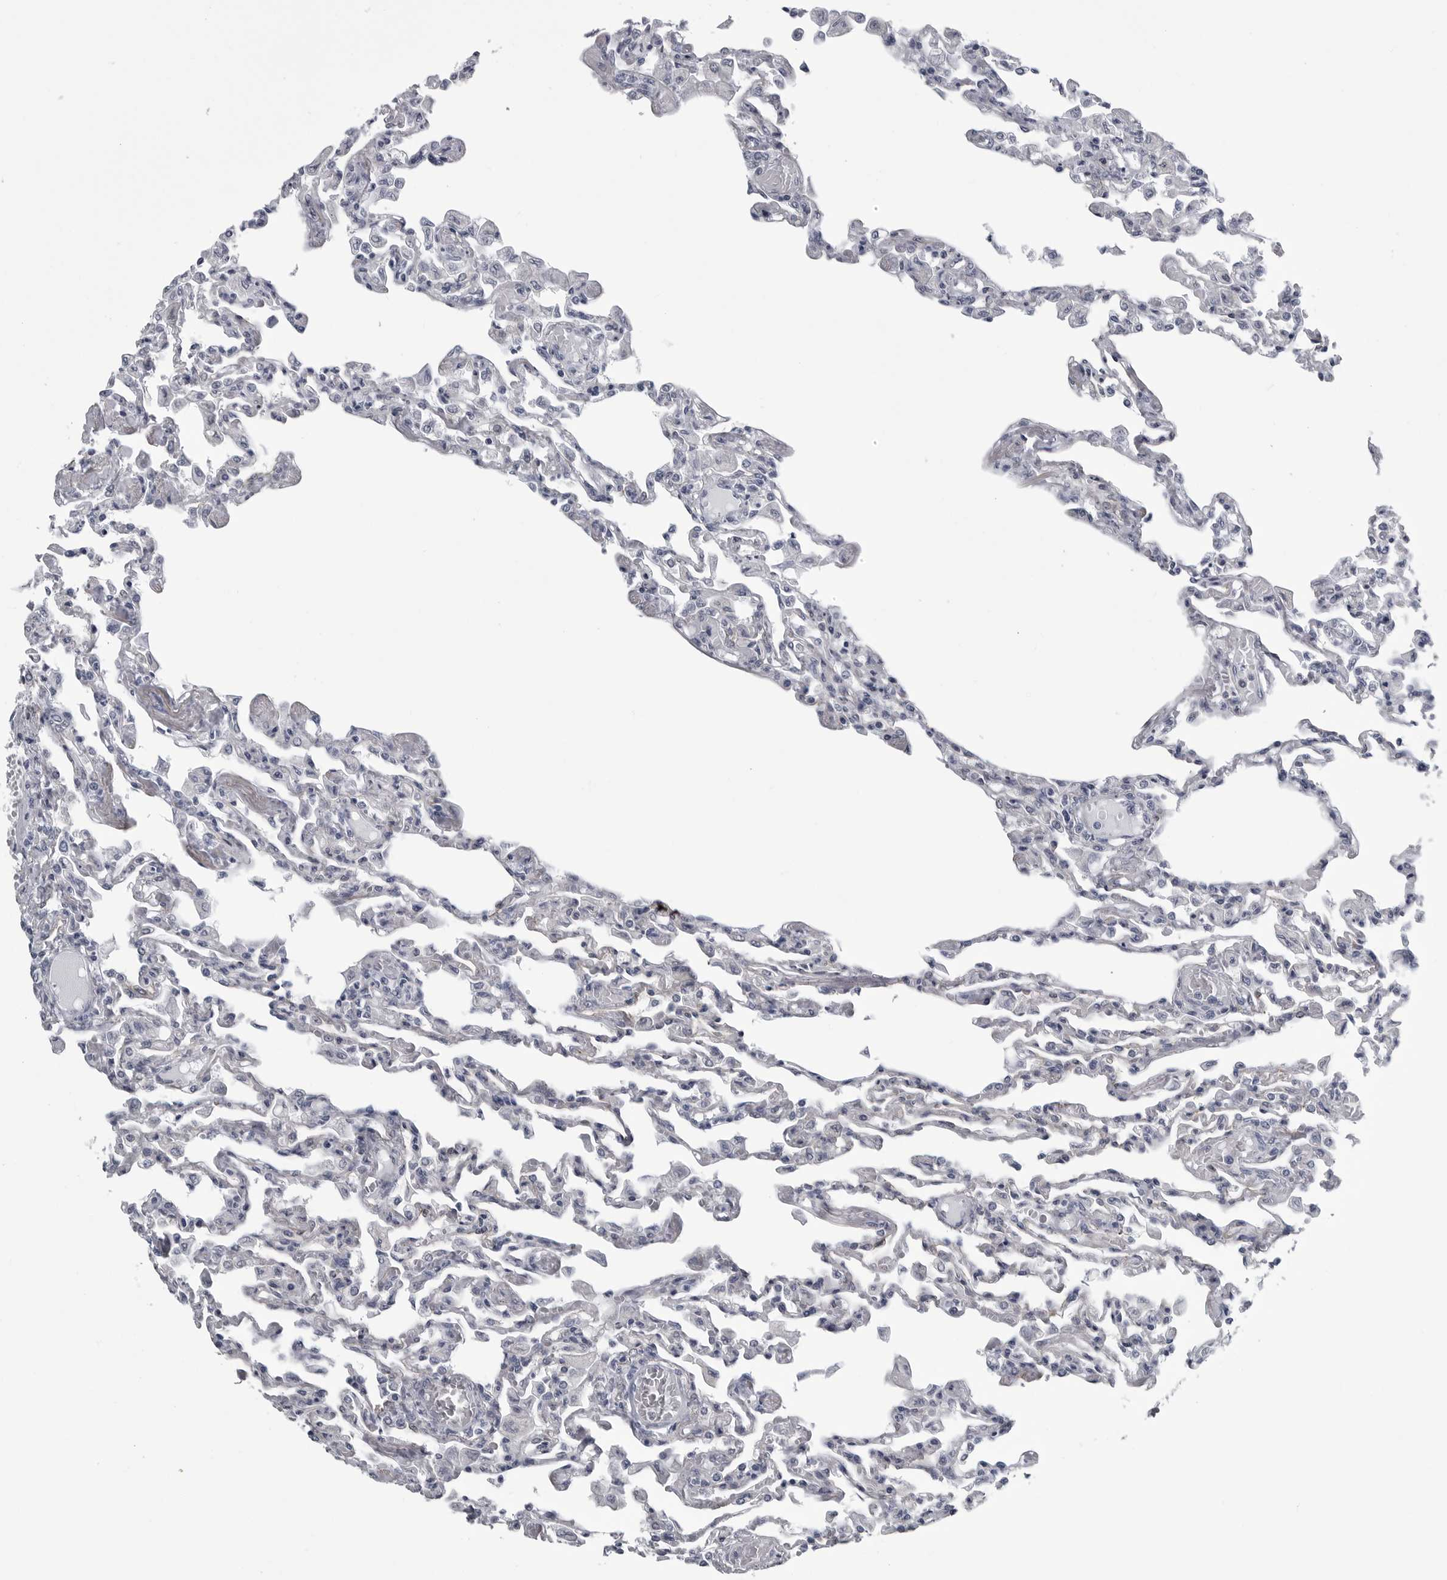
{"staining": {"intensity": "negative", "quantity": "none", "location": "none"}, "tissue": "lung", "cell_type": "Alveolar cells", "image_type": "normal", "snomed": [{"axis": "morphology", "description": "Normal tissue, NOS"}, {"axis": "topography", "description": "Bronchus"}, {"axis": "topography", "description": "Lung"}], "caption": "Immunohistochemistry image of benign human lung stained for a protein (brown), which shows no staining in alveolar cells. The staining was performed using DAB to visualize the protein expression in brown, while the nuclei were stained in blue with hematoxylin (Magnification: 20x).", "gene": "MYOC", "patient": {"sex": "female", "age": 49}}